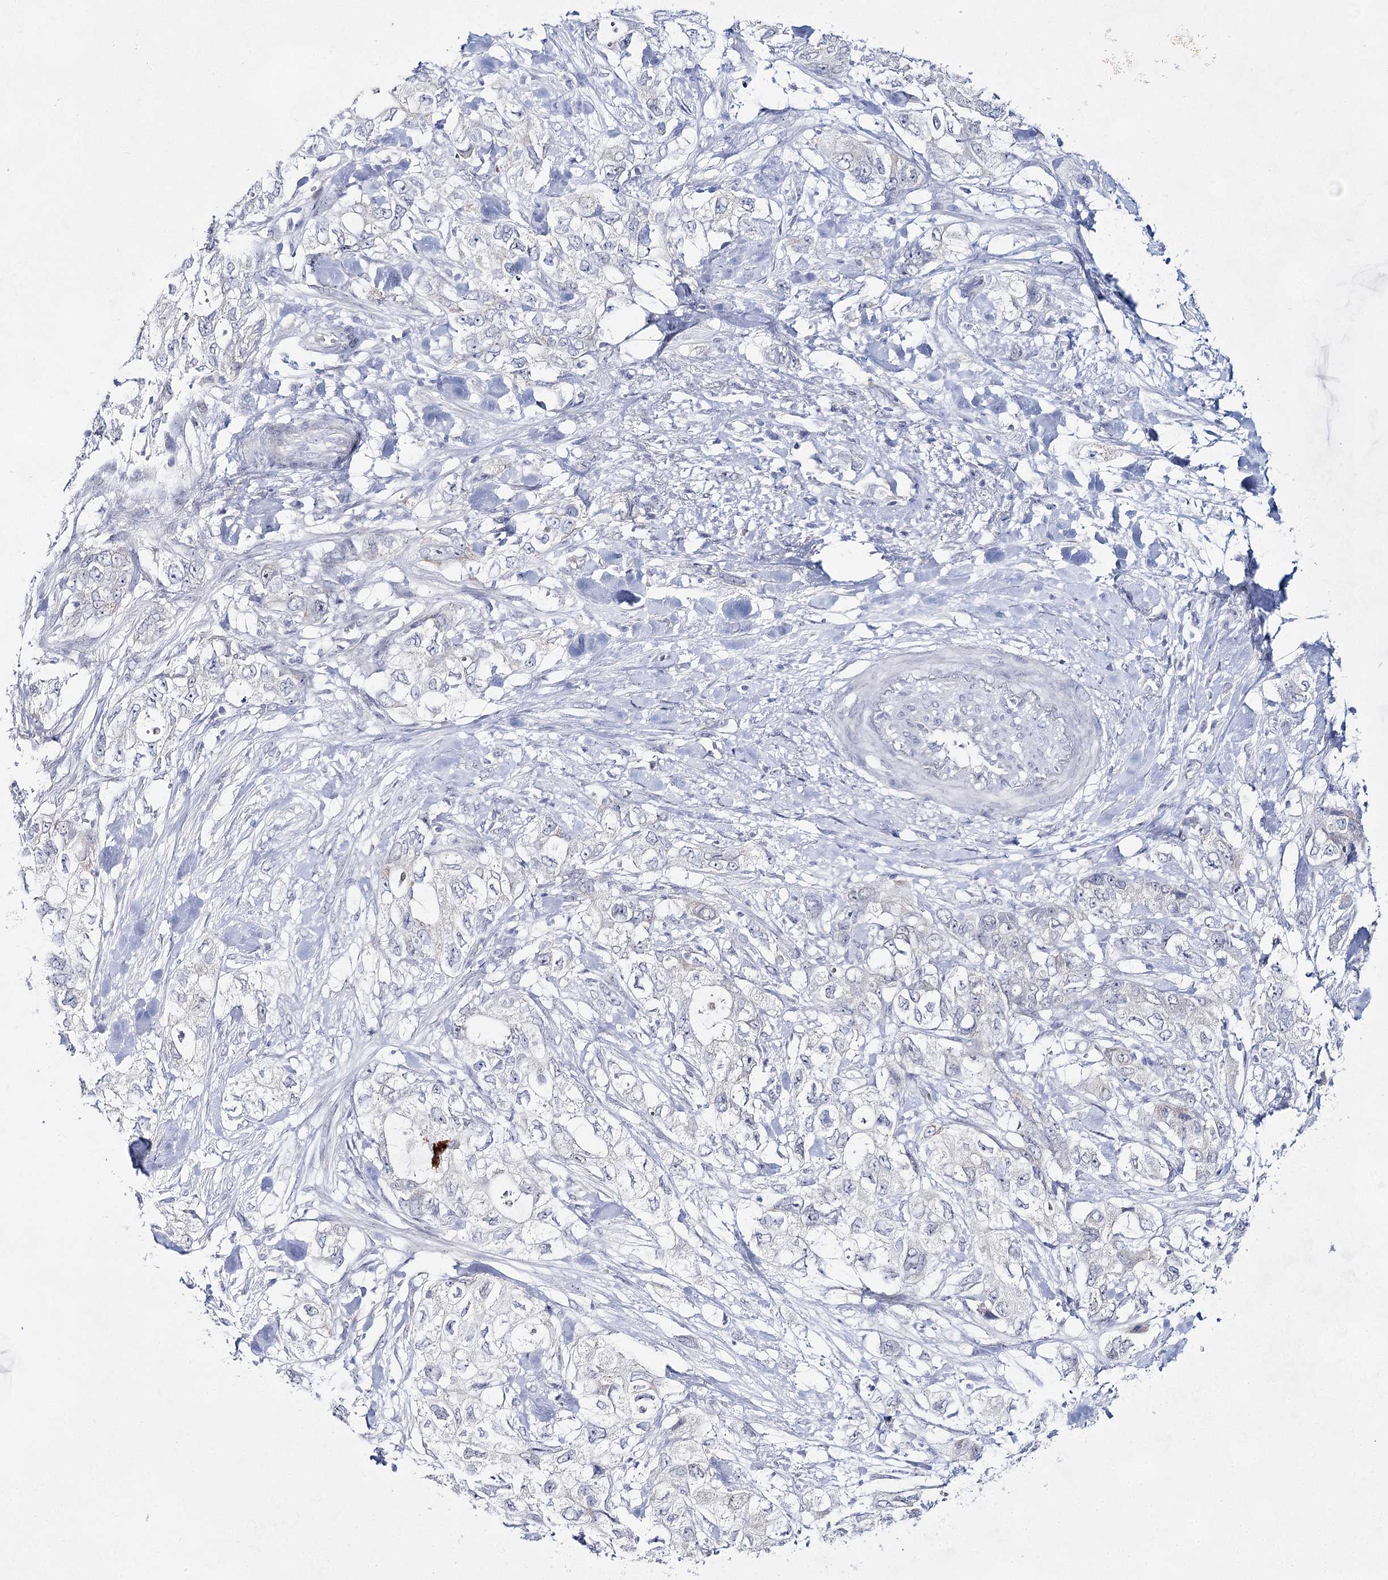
{"staining": {"intensity": "negative", "quantity": "none", "location": "none"}, "tissue": "pancreatic cancer", "cell_type": "Tumor cells", "image_type": "cancer", "snomed": [{"axis": "morphology", "description": "Adenocarcinoma, NOS"}, {"axis": "topography", "description": "Pancreas"}], "caption": "Pancreatic cancer (adenocarcinoma) was stained to show a protein in brown. There is no significant staining in tumor cells.", "gene": "BPHL", "patient": {"sex": "female", "age": 73}}